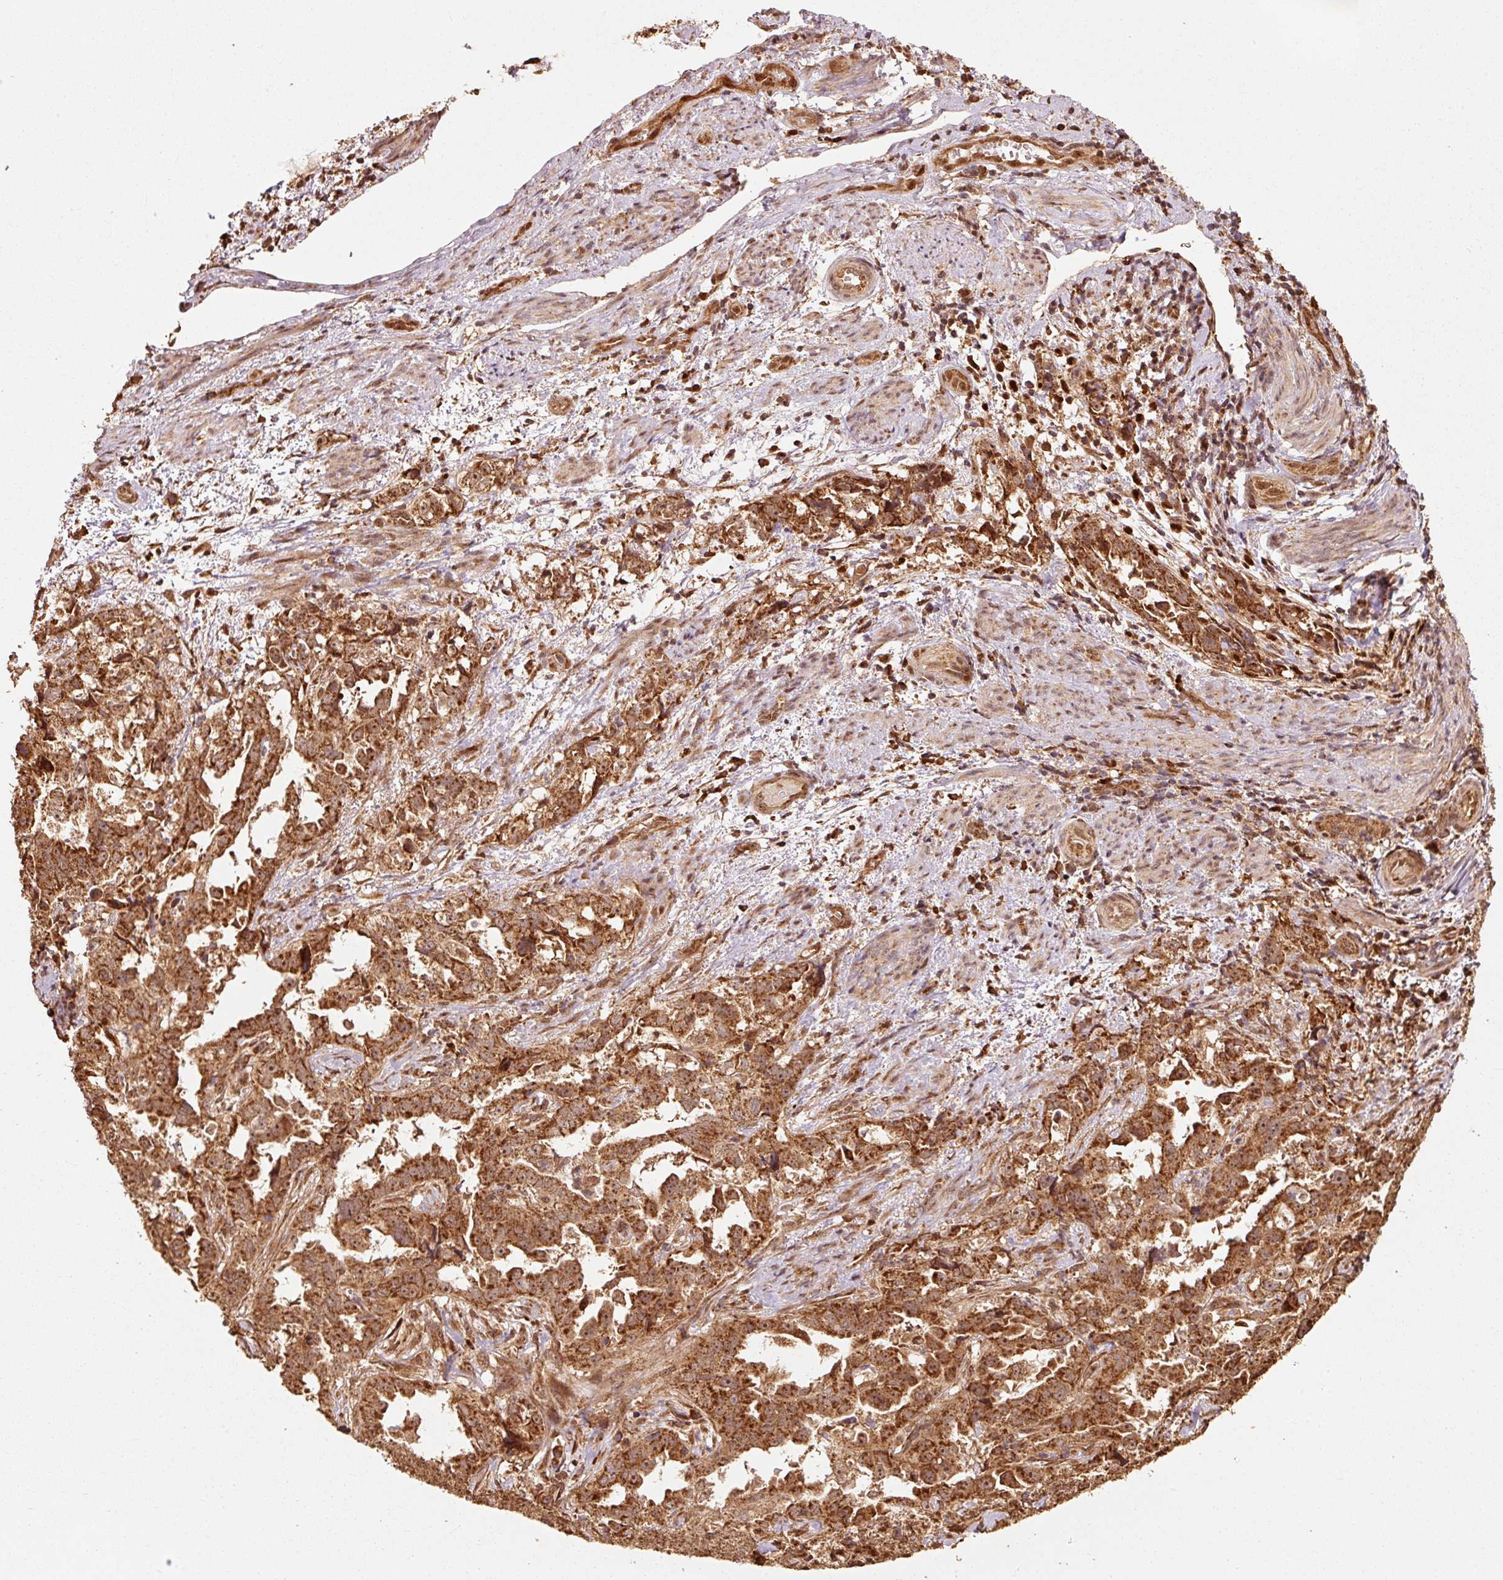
{"staining": {"intensity": "strong", "quantity": ">75%", "location": "cytoplasmic/membranous"}, "tissue": "endometrial cancer", "cell_type": "Tumor cells", "image_type": "cancer", "snomed": [{"axis": "morphology", "description": "Adenocarcinoma, NOS"}, {"axis": "topography", "description": "Endometrium"}], "caption": "DAB immunohistochemical staining of endometrial cancer shows strong cytoplasmic/membranous protein expression in about >75% of tumor cells.", "gene": "MRPL16", "patient": {"sex": "female", "age": 65}}